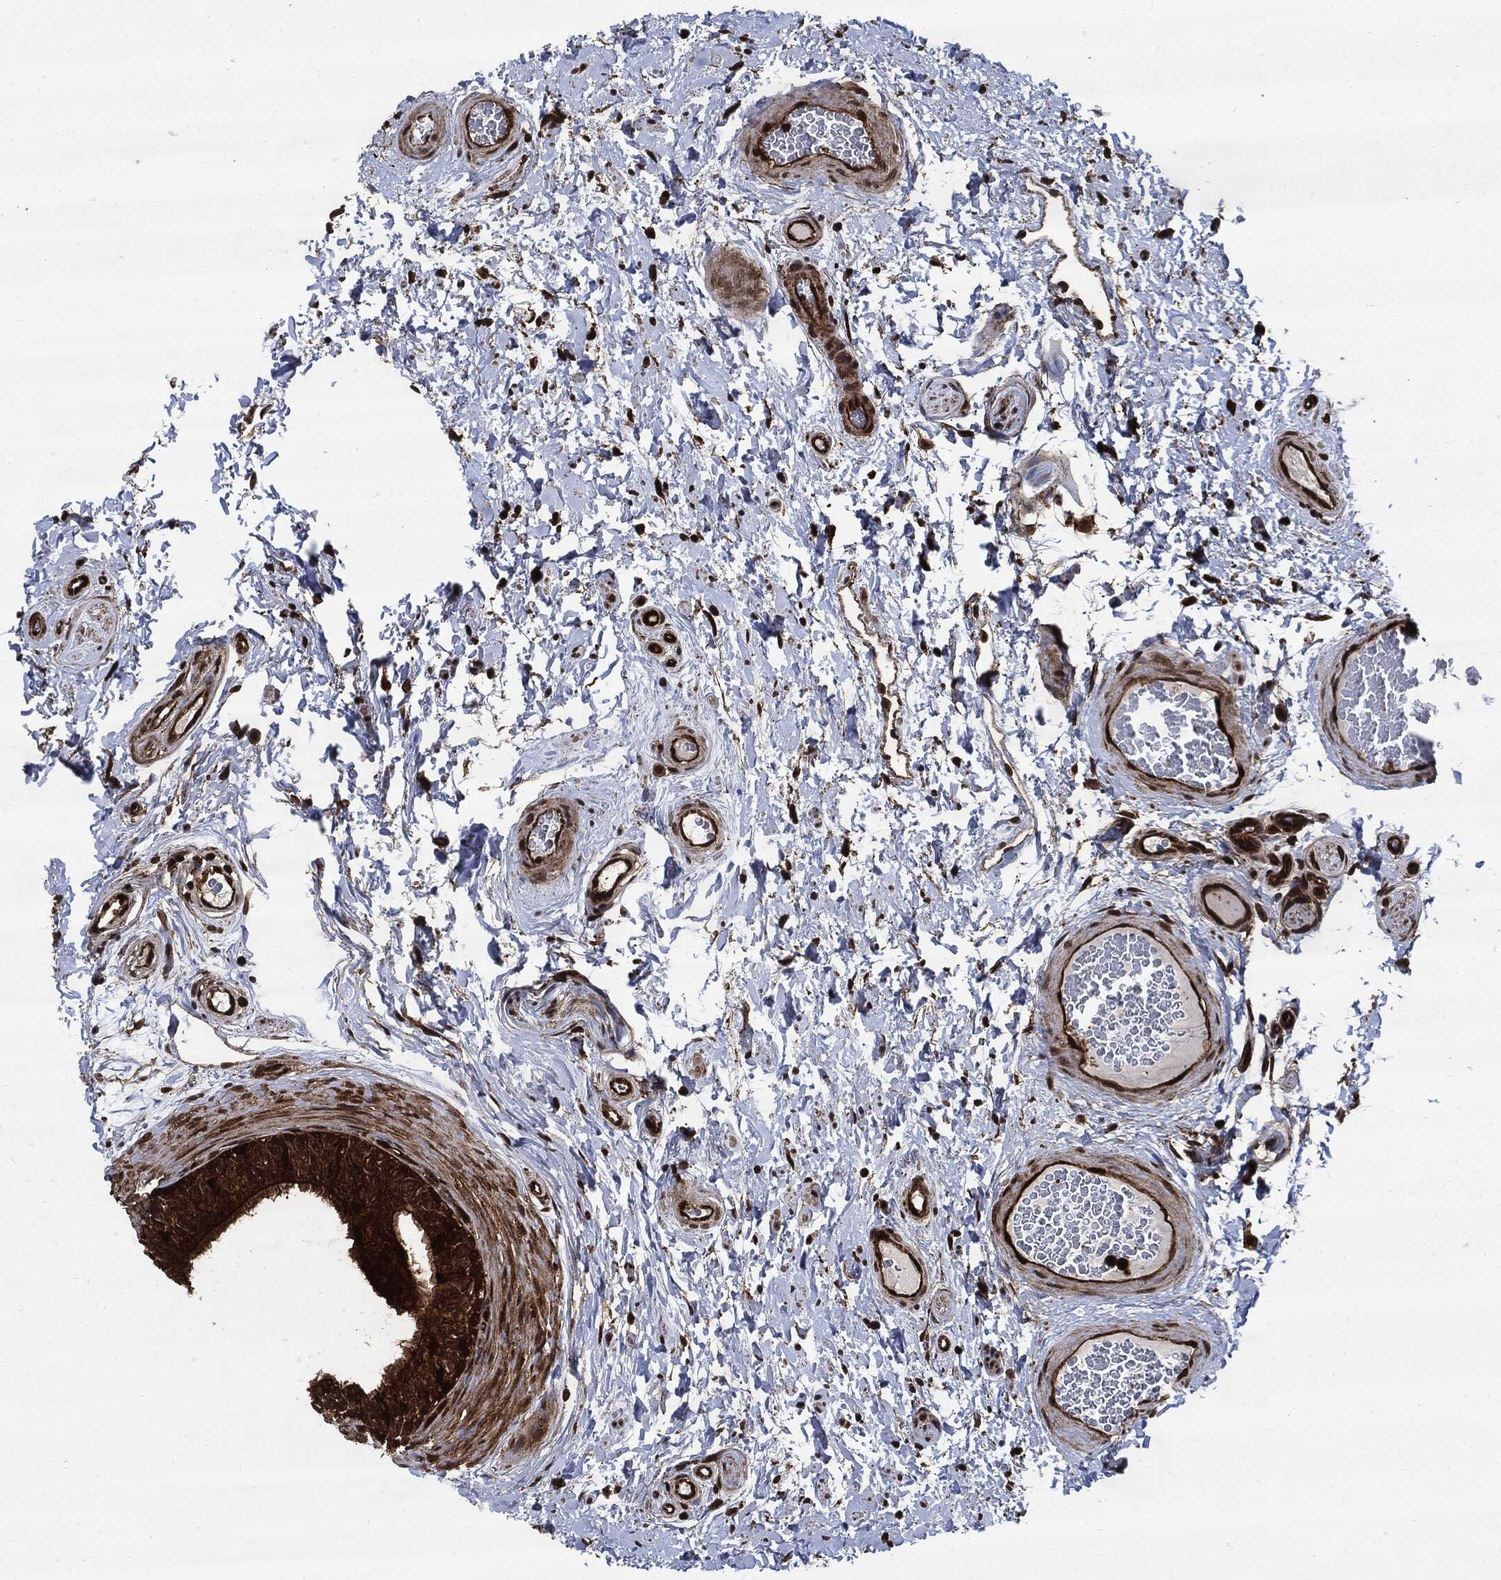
{"staining": {"intensity": "strong", "quantity": ">75%", "location": "cytoplasmic/membranous"}, "tissue": "epididymis", "cell_type": "Glandular cells", "image_type": "normal", "snomed": [{"axis": "morphology", "description": "Normal tissue, NOS"}, {"axis": "topography", "description": "Epididymis"}], "caption": "Immunohistochemical staining of normal epididymis exhibits high levels of strong cytoplasmic/membranous staining in approximately >75% of glandular cells. (Stains: DAB (3,3'-diaminobenzidine) in brown, nuclei in blue, Microscopy: brightfield microscopy at high magnification).", "gene": "YWHAB", "patient": {"sex": "male", "age": 34}}